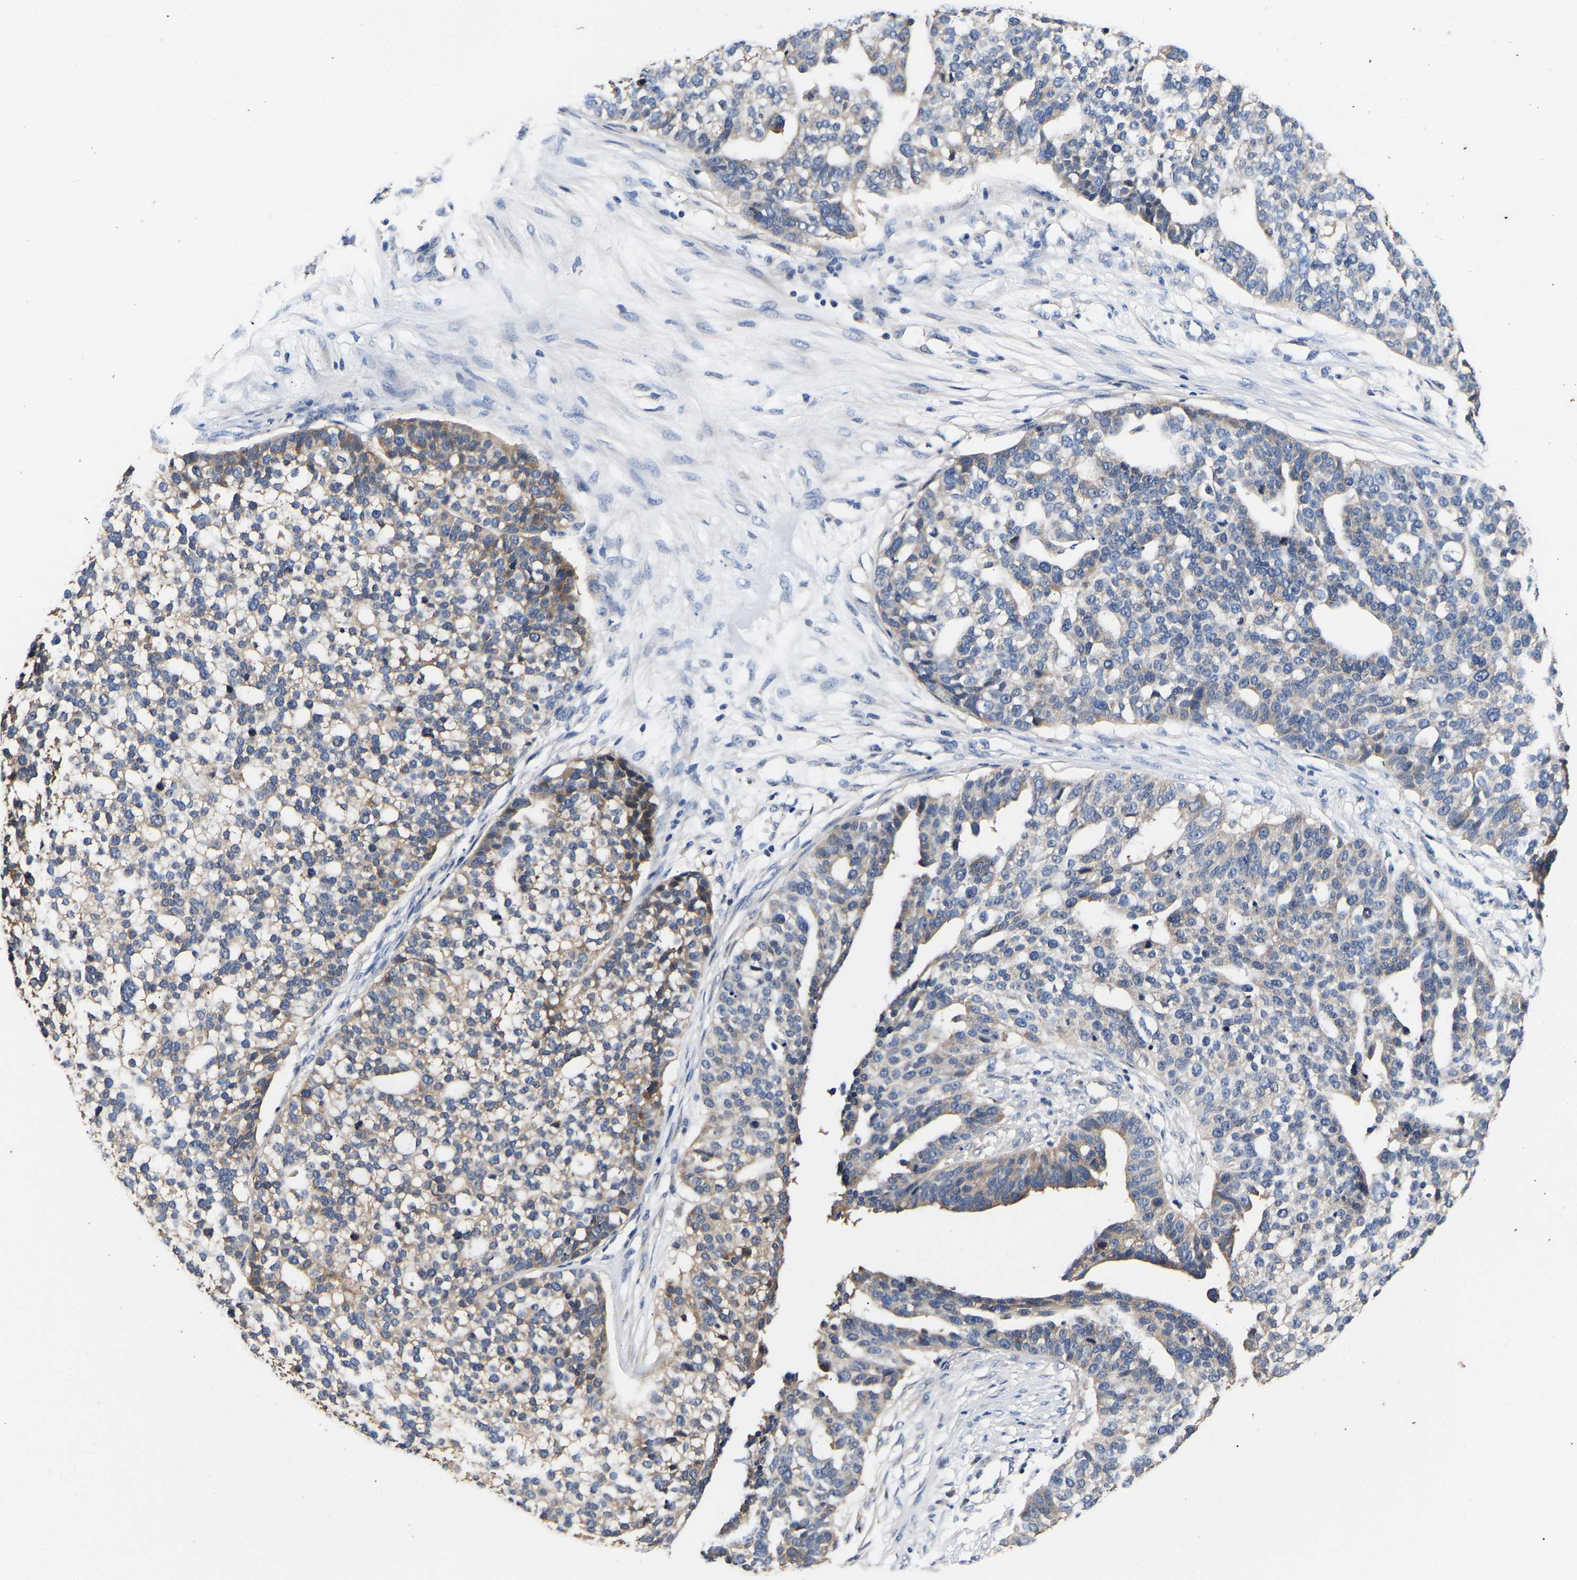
{"staining": {"intensity": "weak", "quantity": "25%-75%", "location": "cytoplasmic/membranous"}, "tissue": "ovarian cancer", "cell_type": "Tumor cells", "image_type": "cancer", "snomed": [{"axis": "morphology", "description": "Cystadenocarcinoma, serous, NOS"}, {"axis": "topography", "description": "Ovary"}], "caption": "Weak cytoplasmic/membranous staining for a protein is identified in about 25%-75% of tumor cells of ovarian cancer using immunohistochemistry.", "gene": "LRBA", "patient": {"sex": "female", "age": 59}}